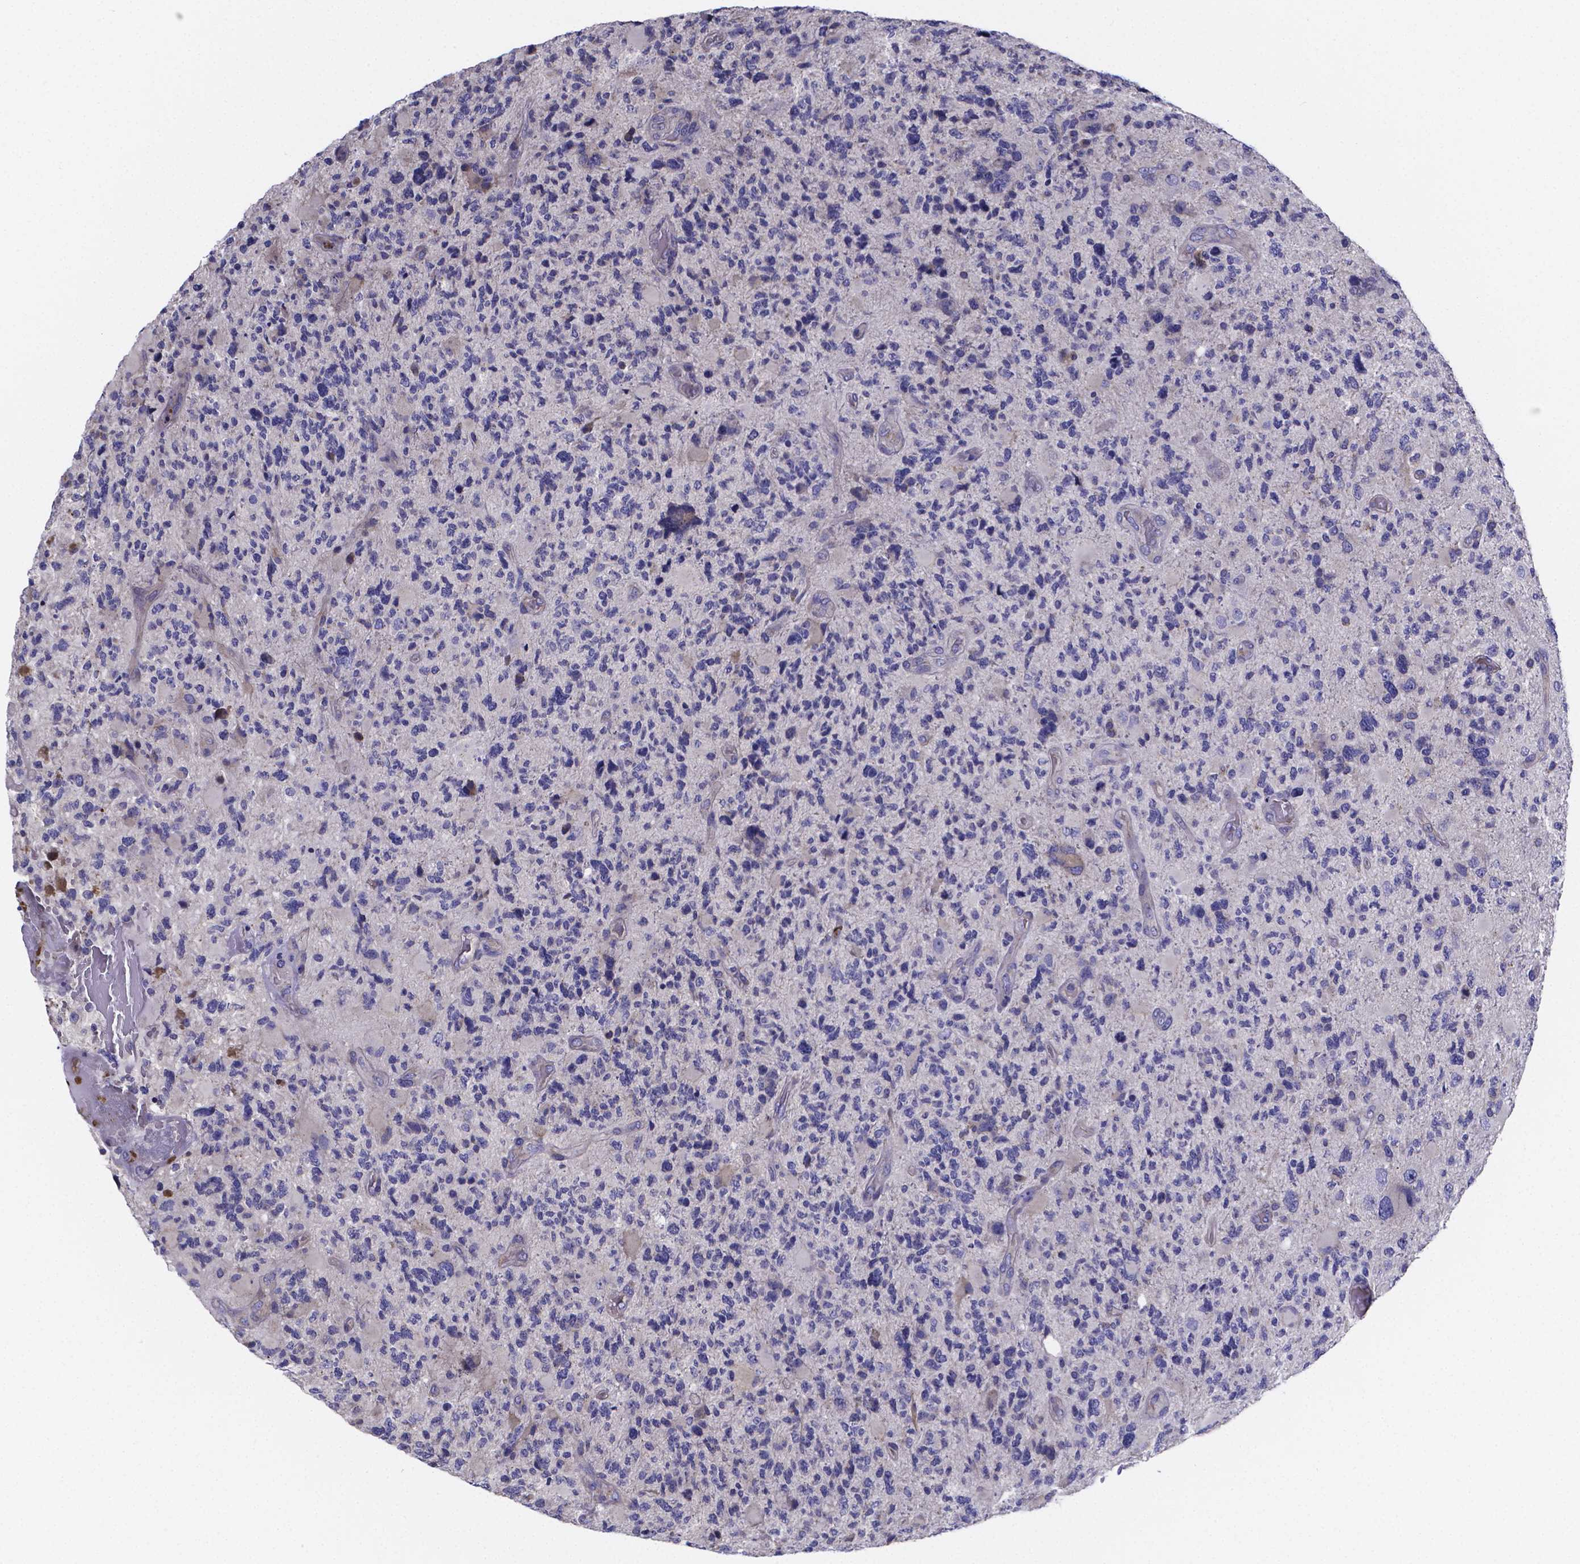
{"staining": {"intensity": "negative", "quantity": "none", "location": "none"}, "tissue": "glioma", "cell_type": "Tumor cells", "image_type": "cancer", "snomed": [{"axis": "morphology", "description": "Glioma, malignant, High grade"}, {"axis": "topography", "description": "Brain"}], "caption": "Tumor cells show no significant protein staining in malignant glioma (high-grade).", "gene": "SFRP4", "patient": {"sex": "female", "age": 71}}